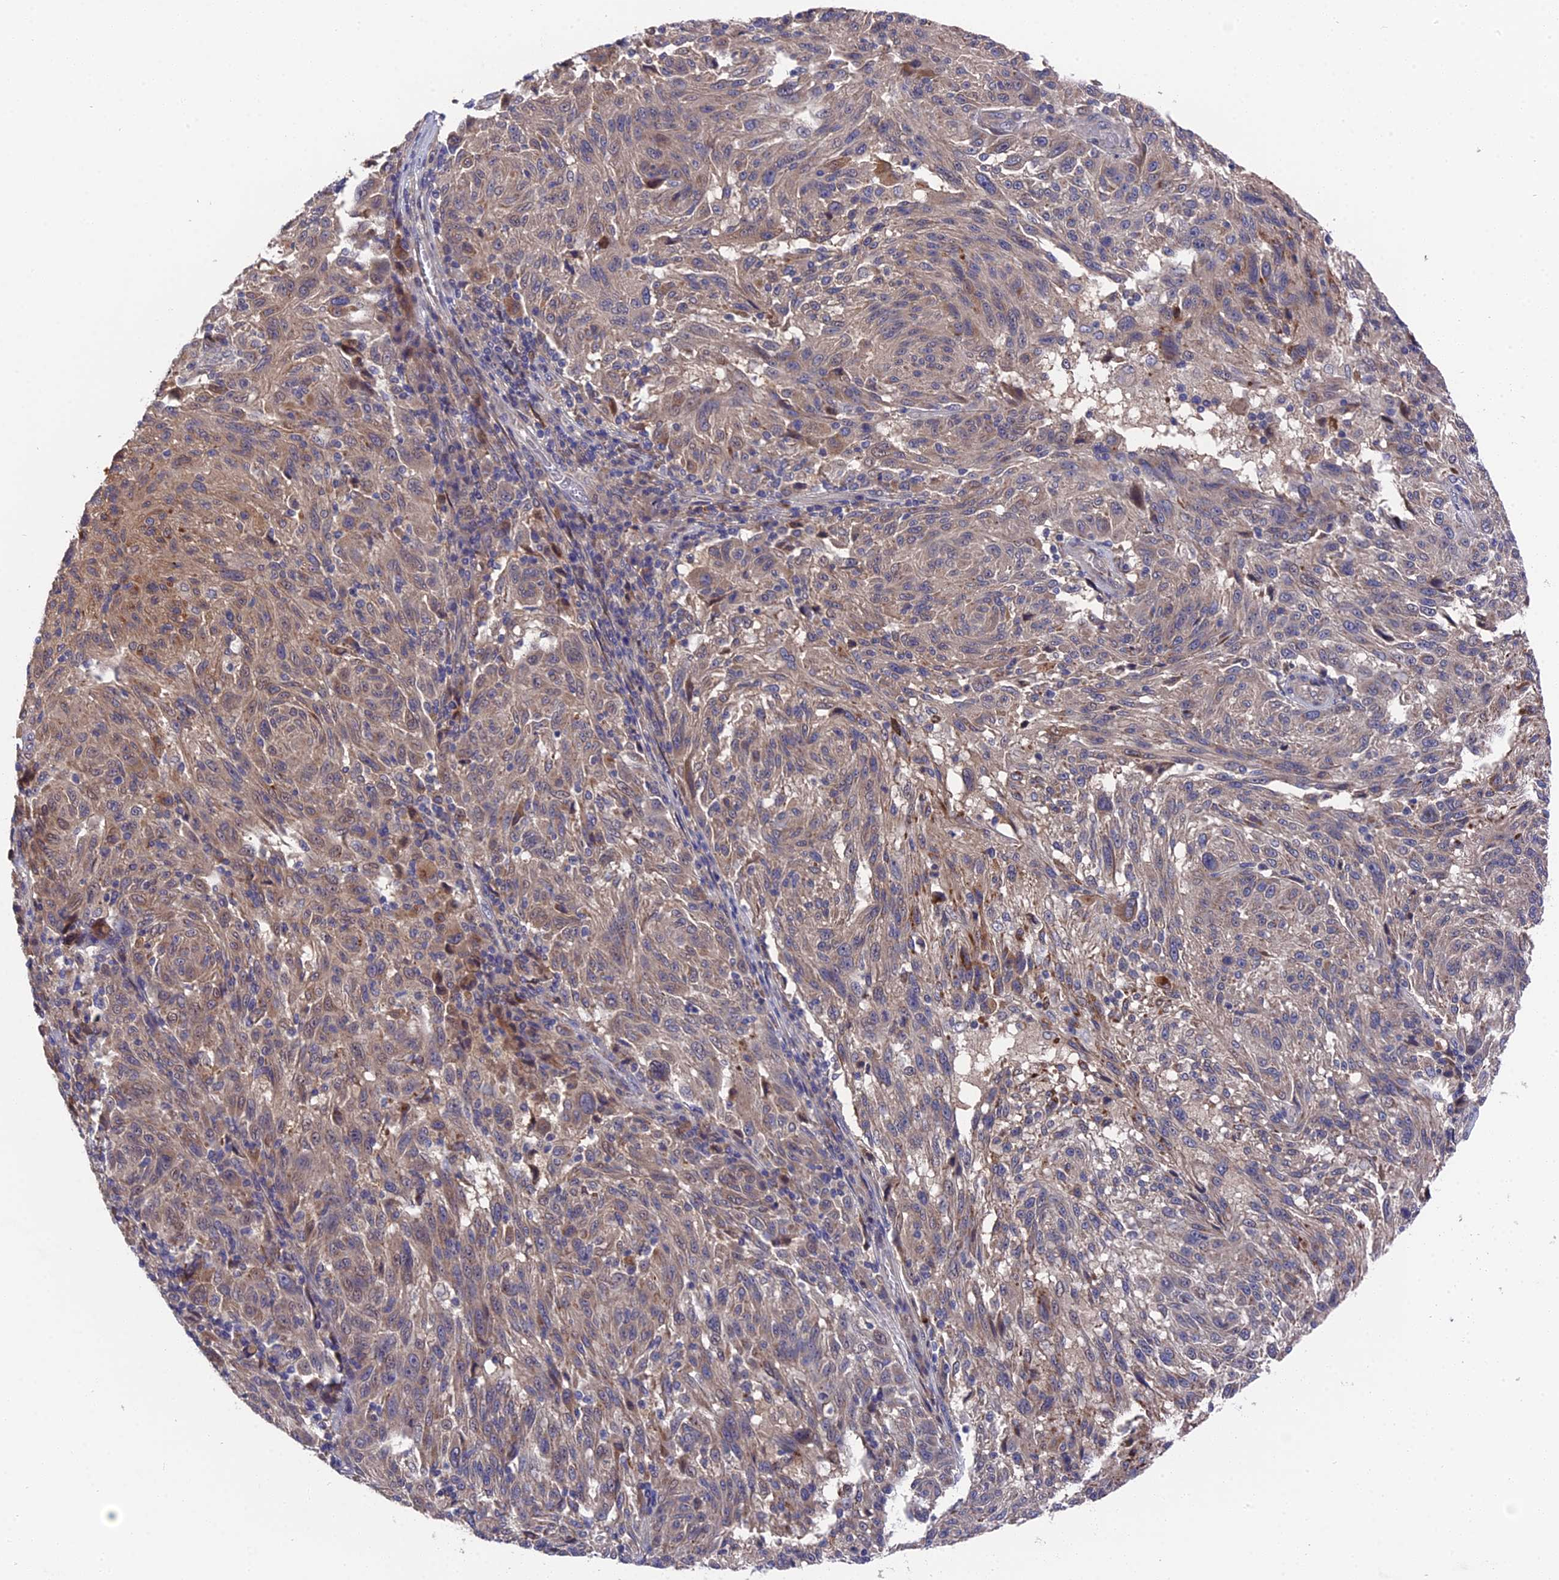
{"staining": {"intensity": "weak", "quantity": "25%-75%", "location": "cytoplasmic/membranous"}, "tissue": "melanoma", "cell_type": "Tumor cells", "image_type": "cancer", "snomed": [{"axis": "morphology", "description": "Malignant melanoma, NOS"}, {"axis": "topography", "description": "Skin"}], "caption": "Melanoma was stained to show a protein in brown. There is low levels of weak cytoplasmic/membranous expression in approximately 25%-75% of tumor cells.", "gene": "ZCCHC2", "patient": {"sex": "male", "age": 53}}